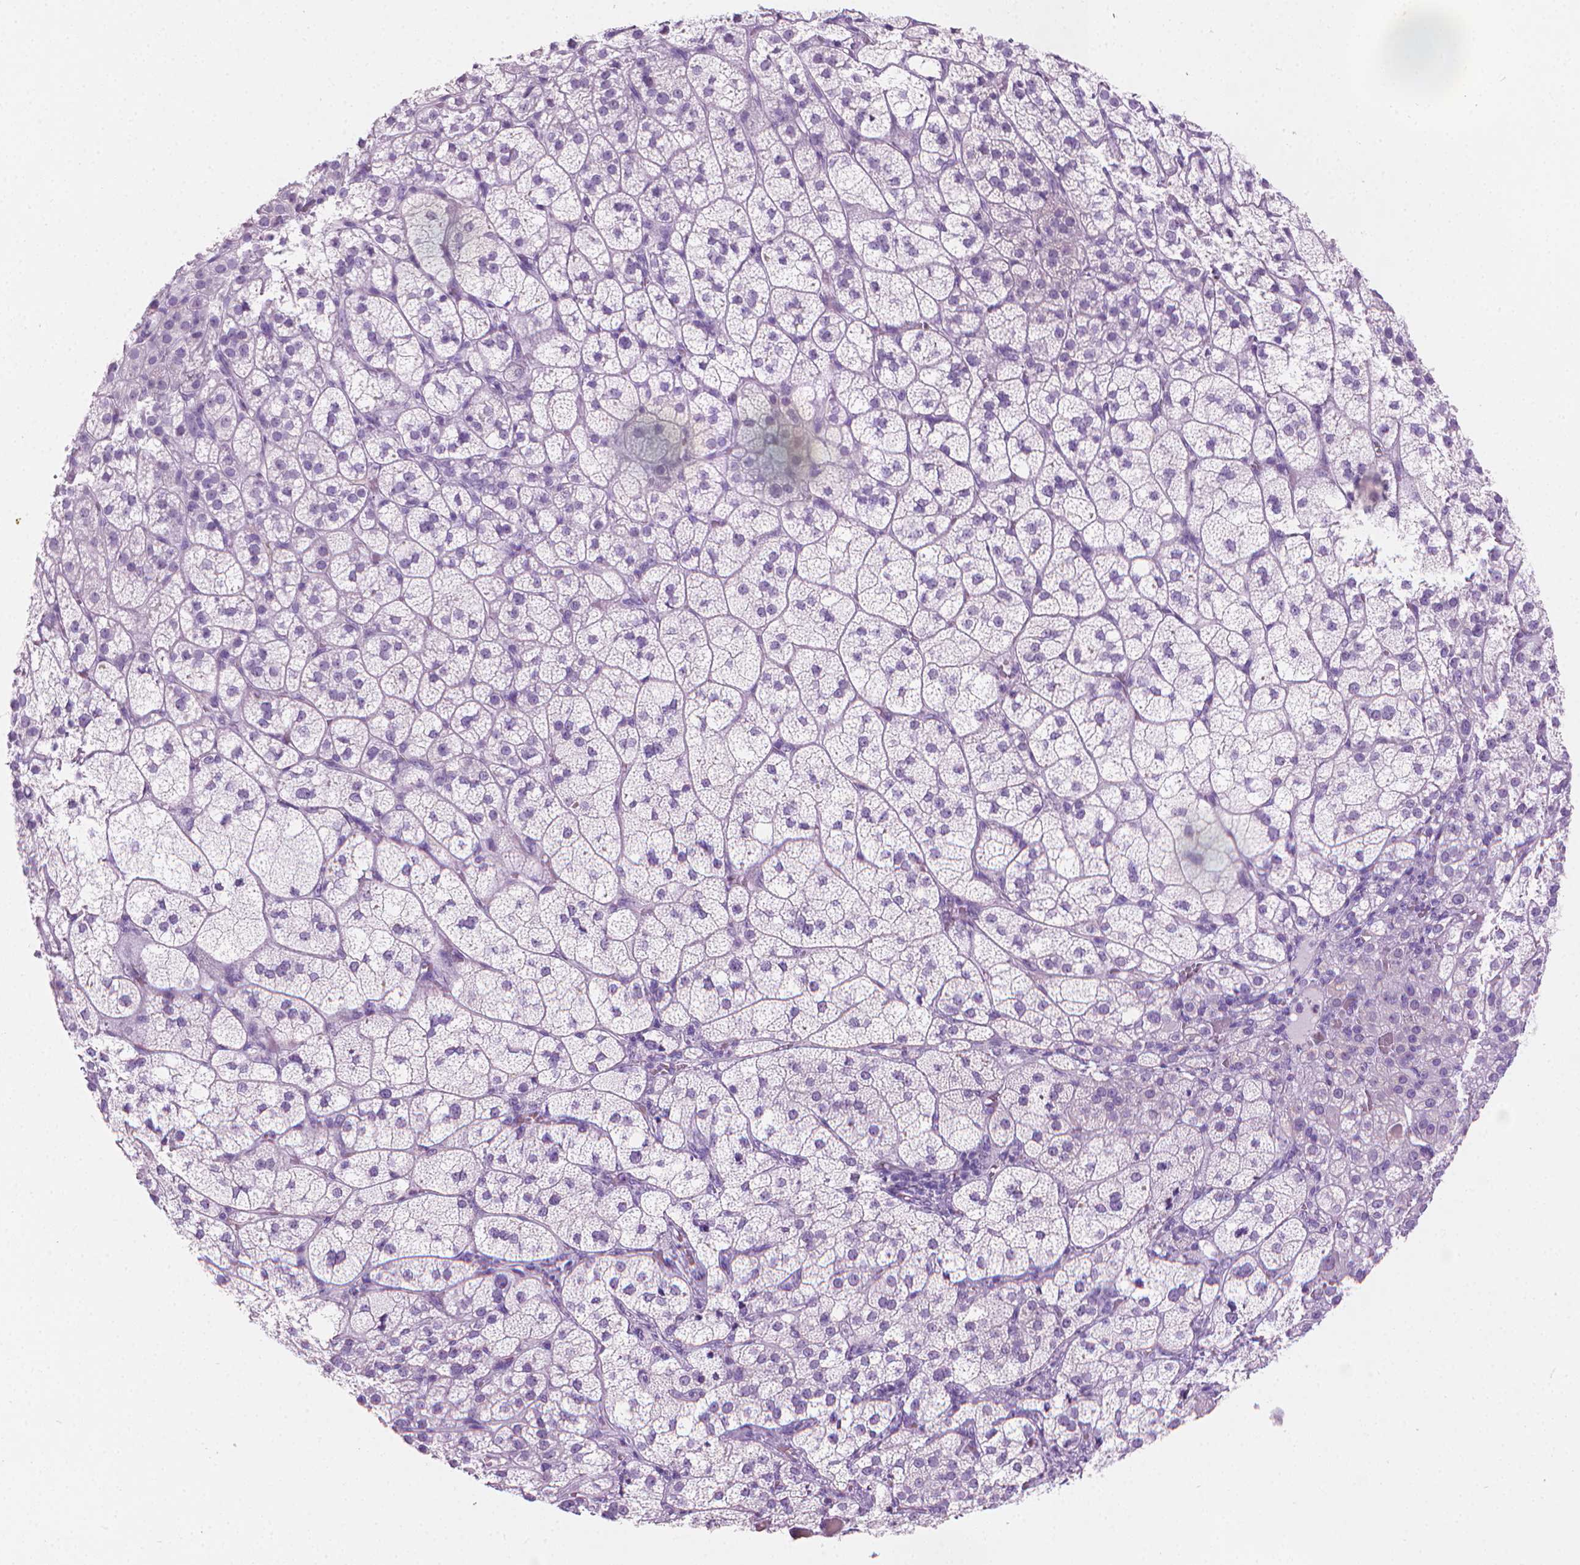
{"staining": {"intensity": "negative", "quantity": "none", "location": "none"}, "tissue": "adrenal gland", "cell_type": "Glandular cells", "image_type": "normal", "snomed": [{"axis": "morphology", "description": "Normal tissue, NOS"}, {"axis": "topography", "description": "Adrenal gland"}], "caption": "This is an immunohistochemistry (IHC) micrograph of unremarkable human adrenal gland. There is no staining in glandular cells.", "gene": "TTC29", "patient": {"sex": "female", "age": 60}}